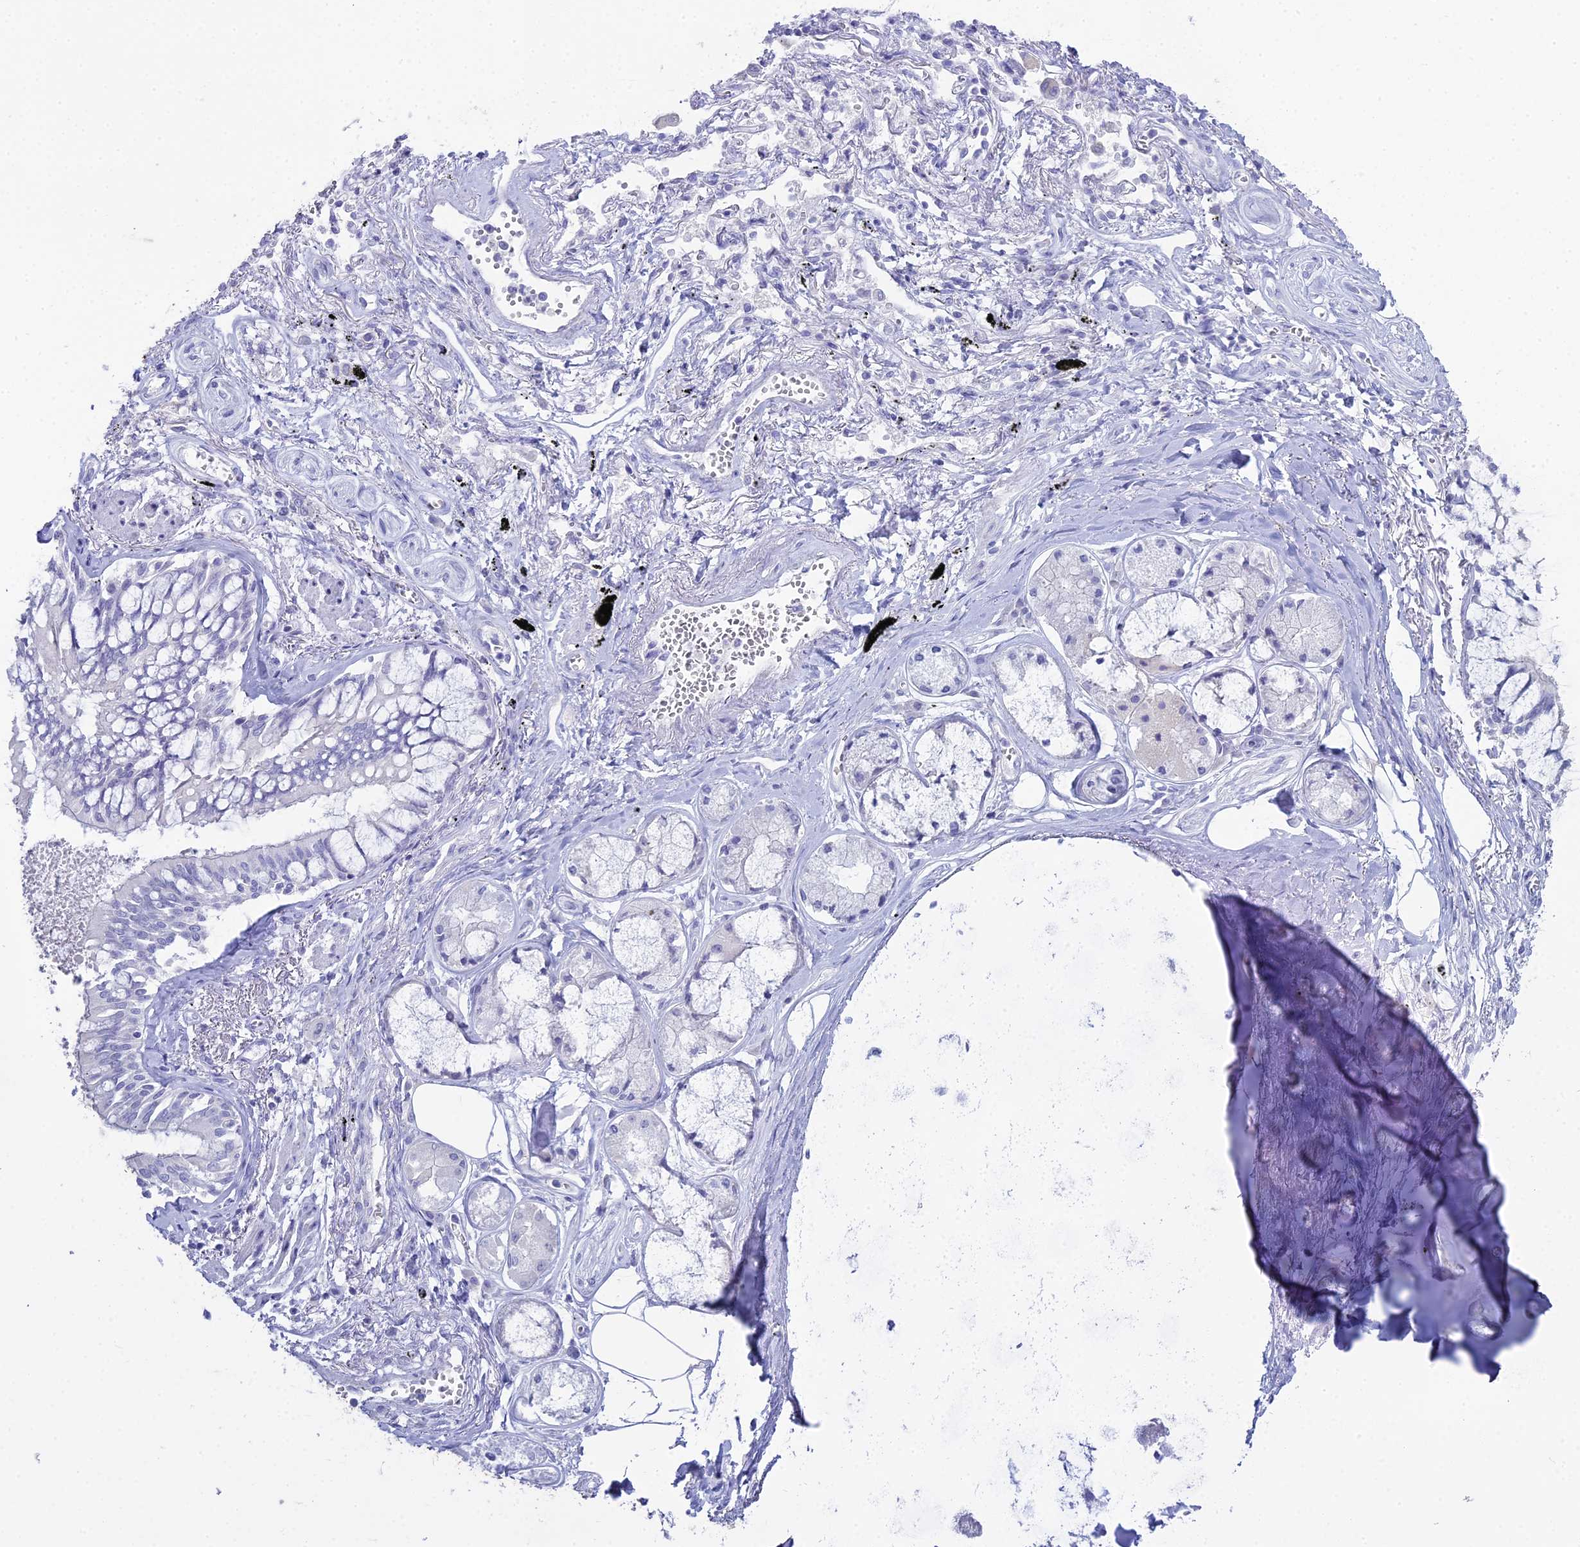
{"staining": {"intensity": "negative", "quantity": "none", "location": "none"}, "tissue": "lung cancer", "cell_type": "Tumor cells", "image_type": "cancer", "snomed": [{"axis": "morphology", "description": "Adenocarcinoma, NOS"}, {"axis": "topography", "description": "Lung"}], "caption": "Immunohistochemical staining of lung cancer (adenocarcinoma) demonstrates no significant positivity in tumor cells.", "gene": "S100A7", "patient": {"sex": "male", "age": 67}}